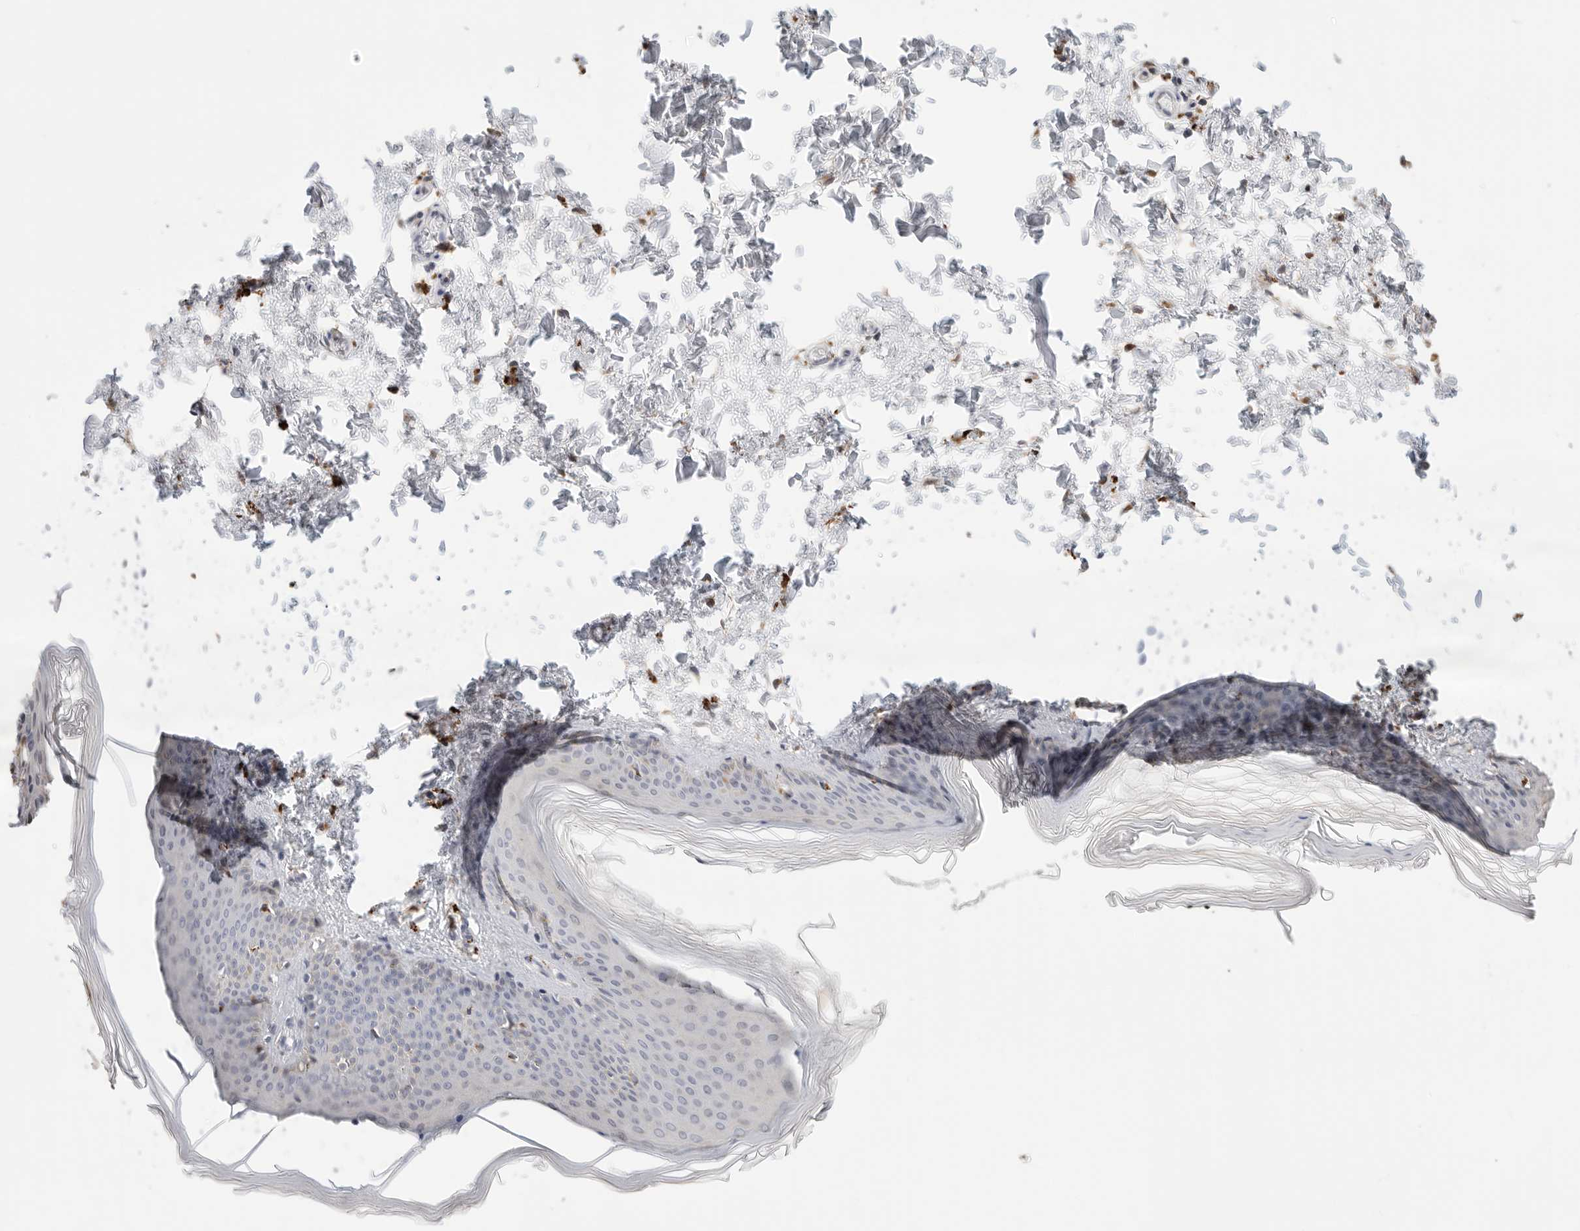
{"staining": {"intensity": "weak", "quantity": "25%-75%", "location": "cytoplasmic/membranous"}, "tissue": "skin", "cell_type": "Fibroblasts", "image_type": "normal", "snomed": [{"axis": "morphology", "description": "Normal tissue, NOS"}, {"axis": "topography", "description": "Skin"}], "caption": "Immunohistochemical staining of unremarkable human skin exhibits 25%-75% levels of weak cytoplasmic/membranous protein staining in approximately 25%-75% of fibroblasts. (DAB IHC with brightfield microscopy, high magnification).", "gene": "GGH", "patient": {"sex": "female", "age": 27}}